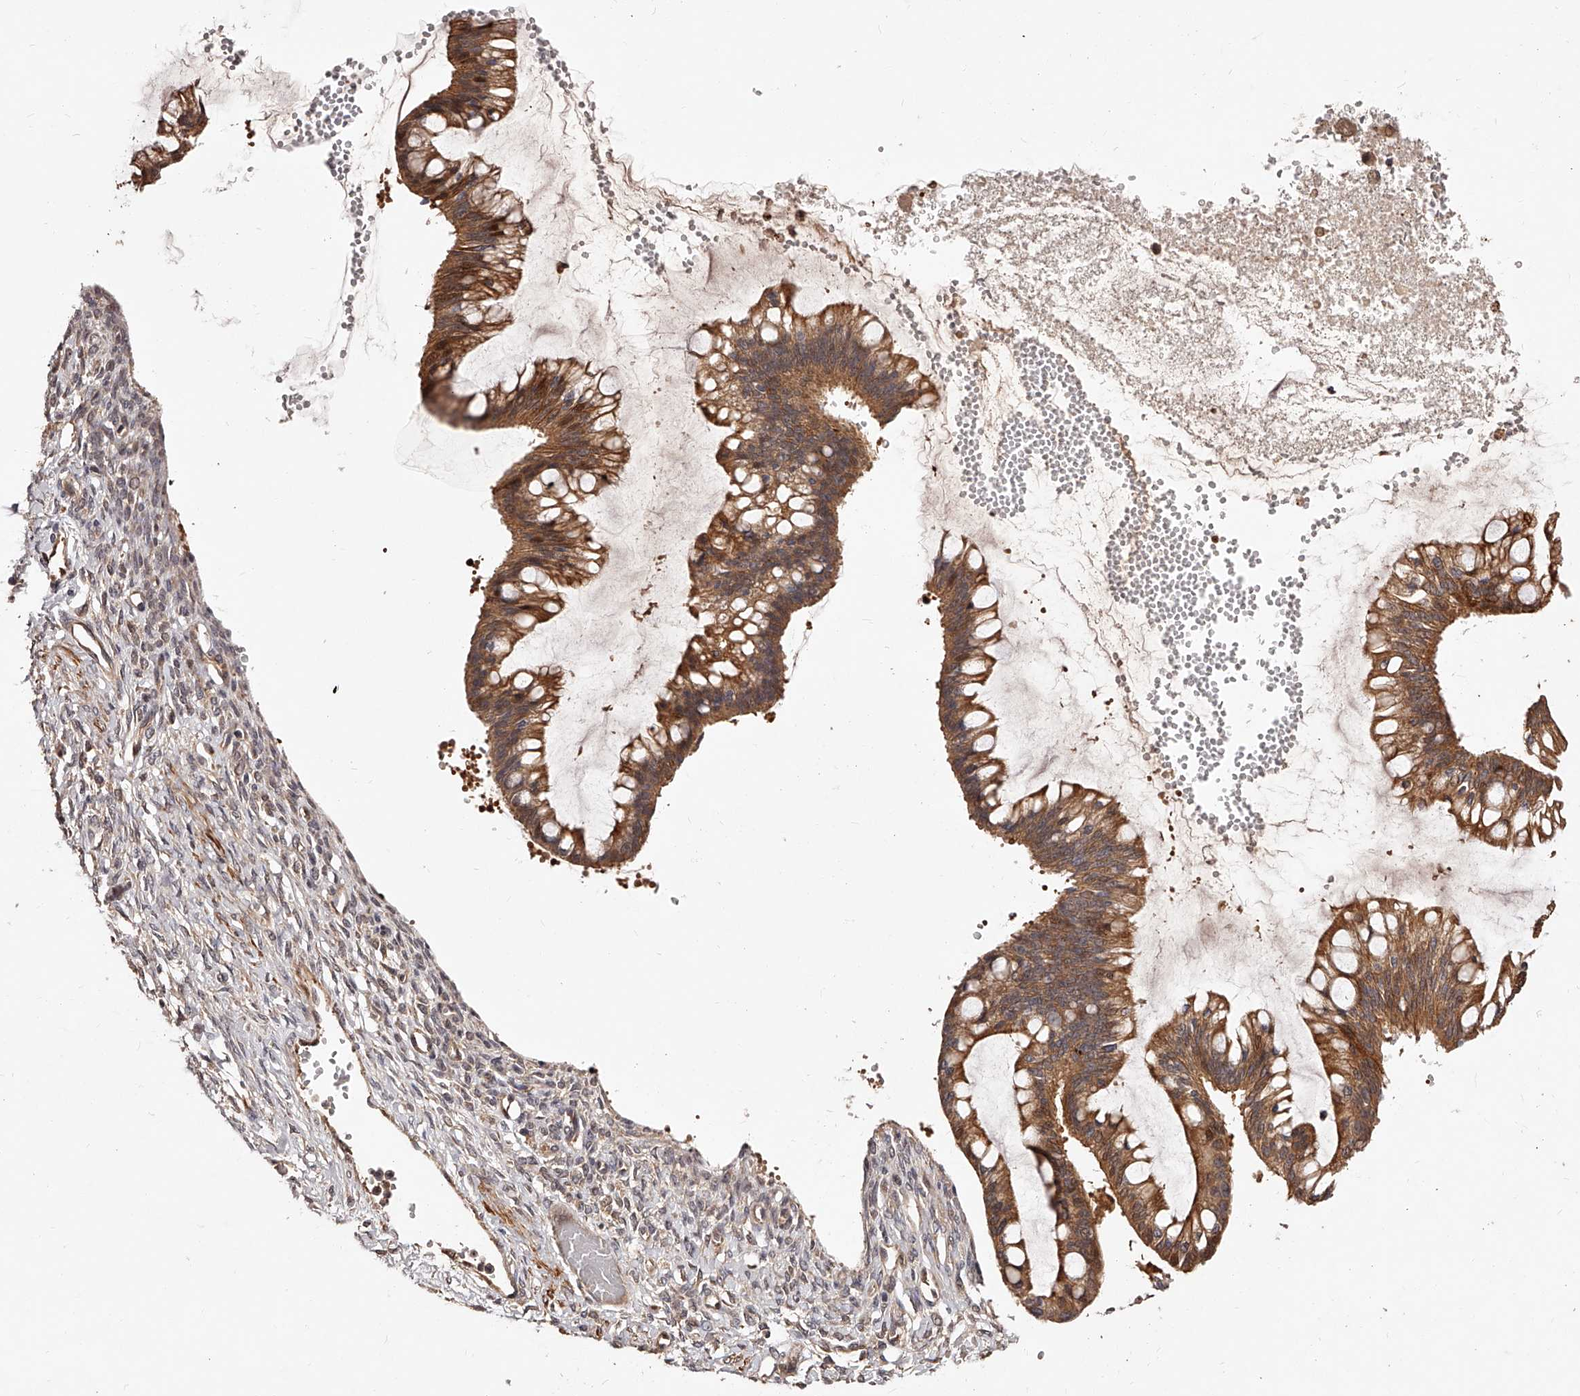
{"staining": {"intensity": "moderate", "quantity": ">75%", "location": "cytoplasmic/membranous"}, "tissue": "ovarian cancer", "cell_type": "Tumor cells", "image_type": "cancer", "snomed": [{"axis": "morphology", "description": "Cystadenocarcinoma, mucinous, NOS"}, {"axis": "topography", "description": "Ovary"}], "caption": "Immunohistochemistry (IHC) staining of ovarian mucinous cystadenocarcinoma, which reveals medium levels of moderate cytoplasmic/membranous staining in approximately >75% of tumor cells indicating moderate cytoplasmic/membranous protein positivity. The staining was performed using DAB (brown) for protein detection and nuclei were counterstained in hematoxylin (blue).", "gene": "CUL7", "patient": {"sex": "female", "age": 73}}